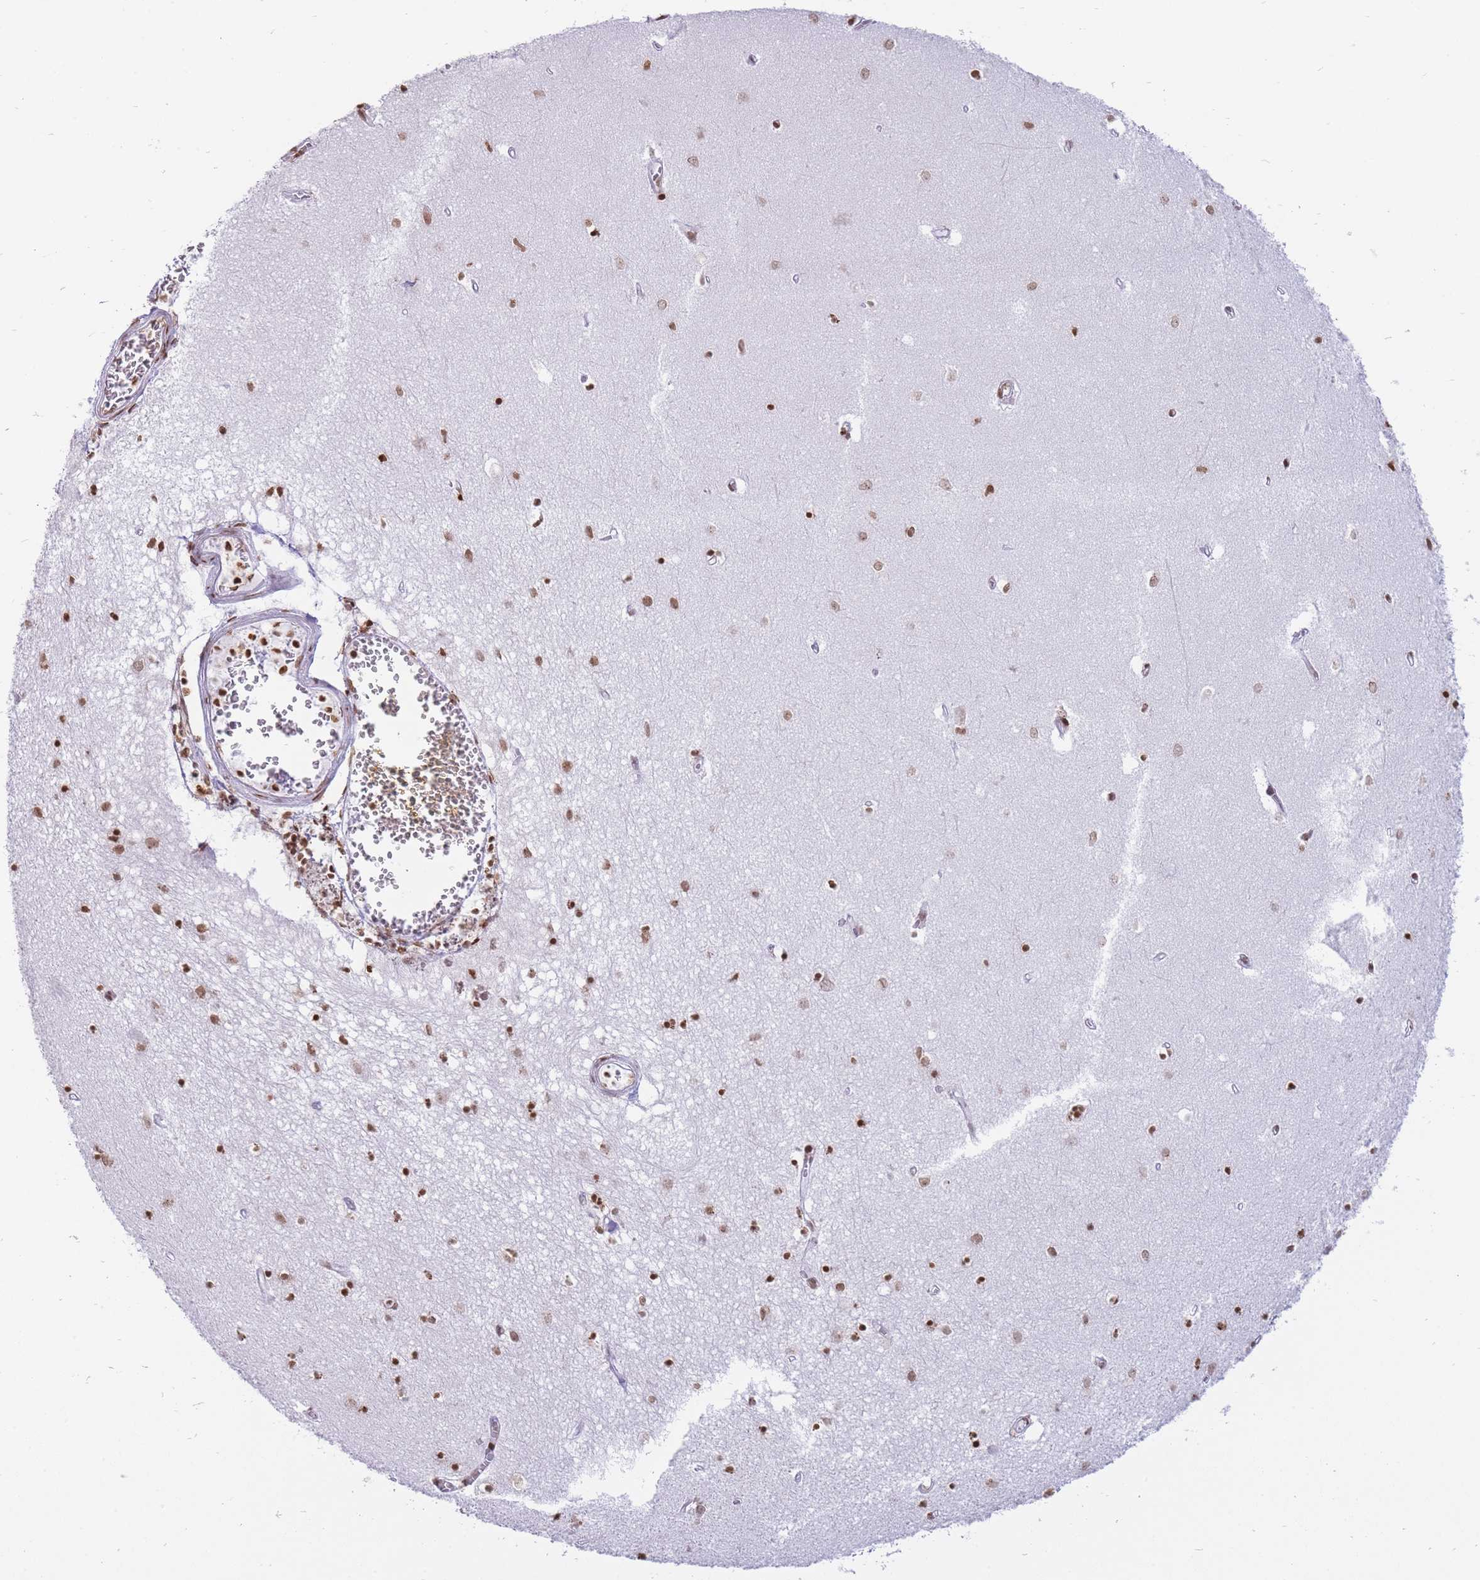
{"staining": {"intensity": "strong", "quantity": "25%-75%", "location": "nuclear"}, "tissue": "hippocampus", "cell_type": "Glial cells", "image_type": "normal", "snomed": [{"axis": "morphology", "description": "Normal tissue, NOS"}, {"axis": "topography", "description": "Hippocampus"}], "caption": "Immunohistochemistry staining of benign hippocampus, which displays high levels of strong nuclear staining in about 25%-75% of glial cells indicating strong nuclear protein staining. The staining was performed using DAB (brown) for protein detection and nuclei were counterstained in hematoxylin (blue).", "gene": "SHISAL1", "patient": {"sex": "female", "age": 64}}